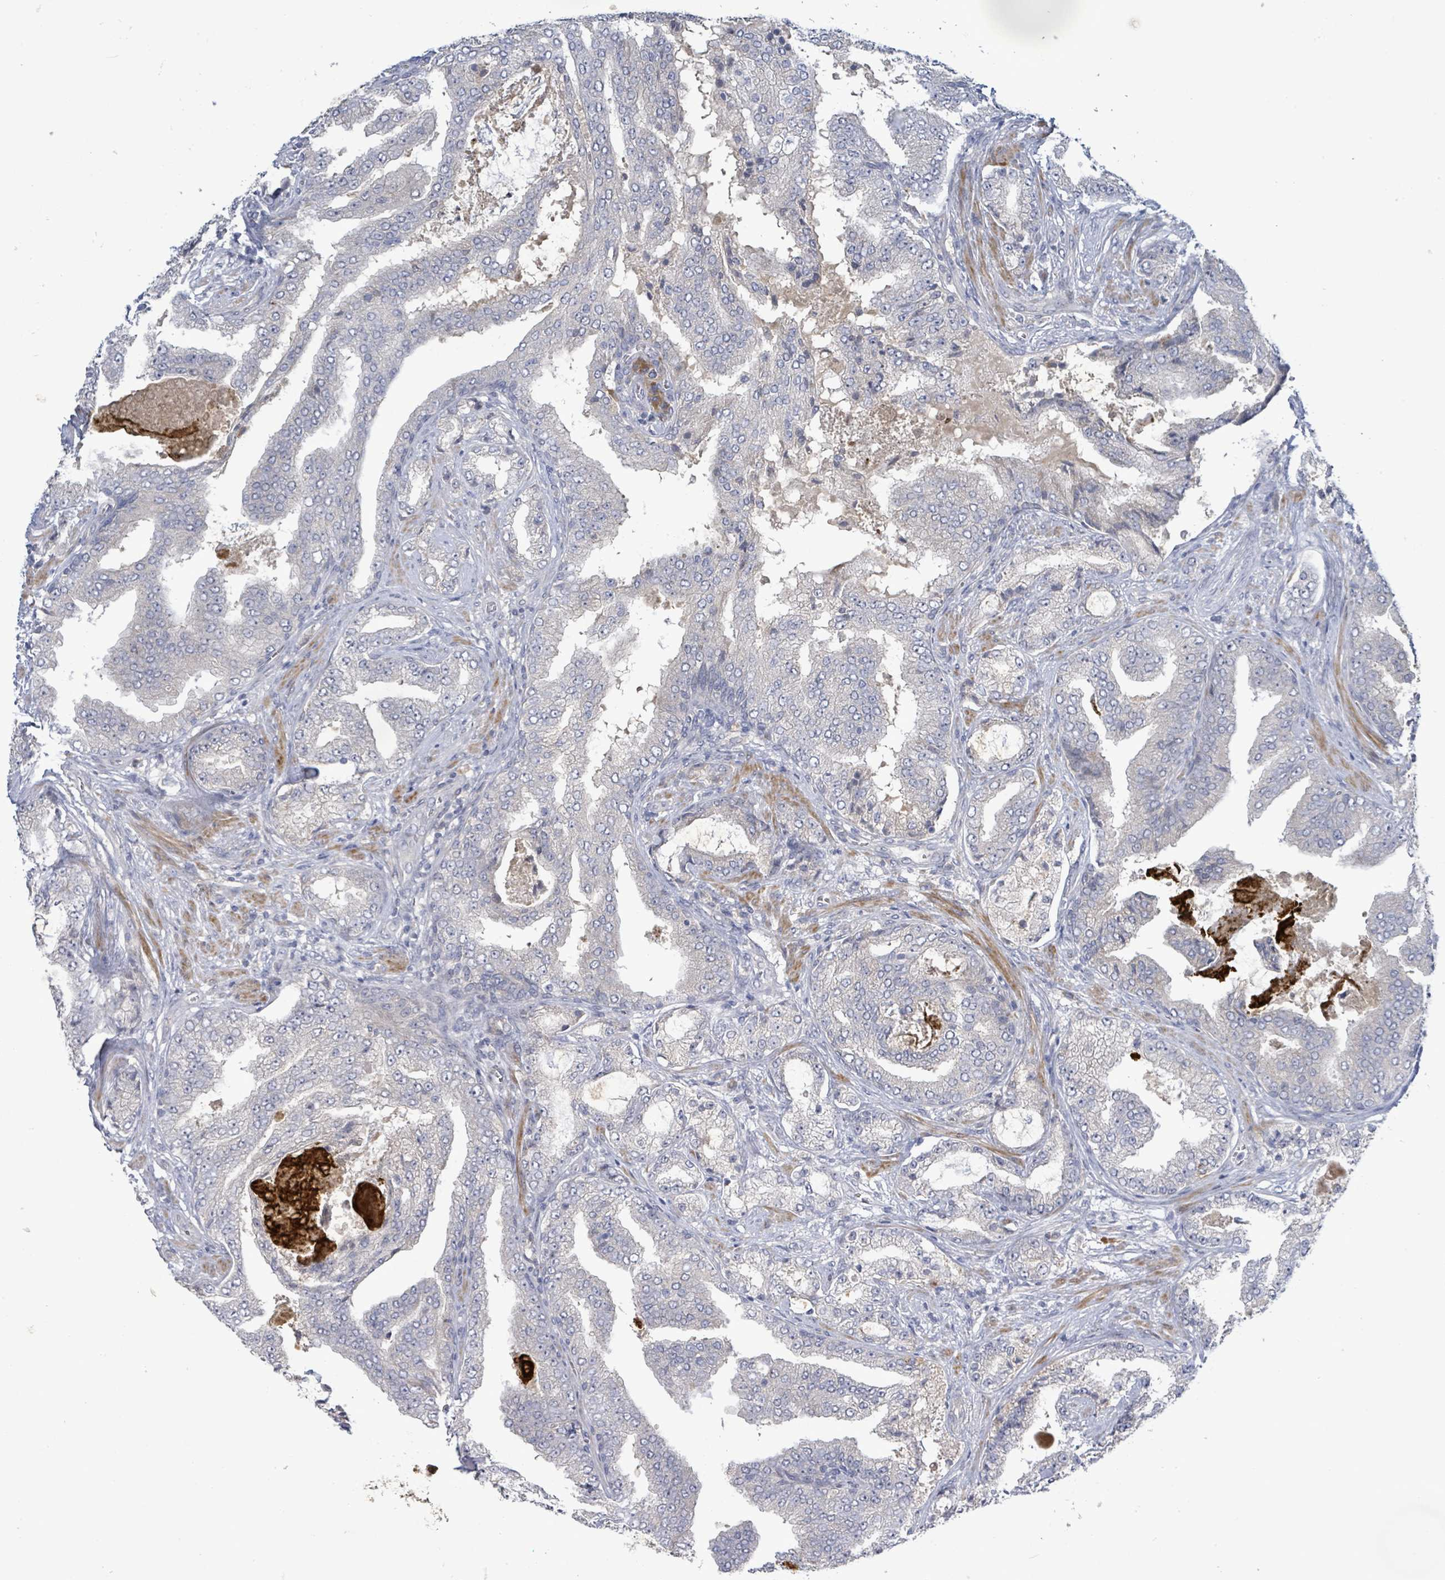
{"staining": {"intensity": "negative", "quantity": "none", "location": "none"}, "tissue": "prostate cancer", "cell_type": "Tumor cells", "image_type": "cancer", "snomed": [{"axis": "morphology", "description": "Adenocarcinoma, High grade"}, {"axis": "topography", "description": "Prostate"}], "caption": "An immunohistochemistry micrograph of prostate high-grade adenocarcinoma is shown. There is no staining in tumor cells of prostate high-grade adenocarcinoma.", "gene": "SLIT3", "patient": {"sex": "male", "age": 68}}